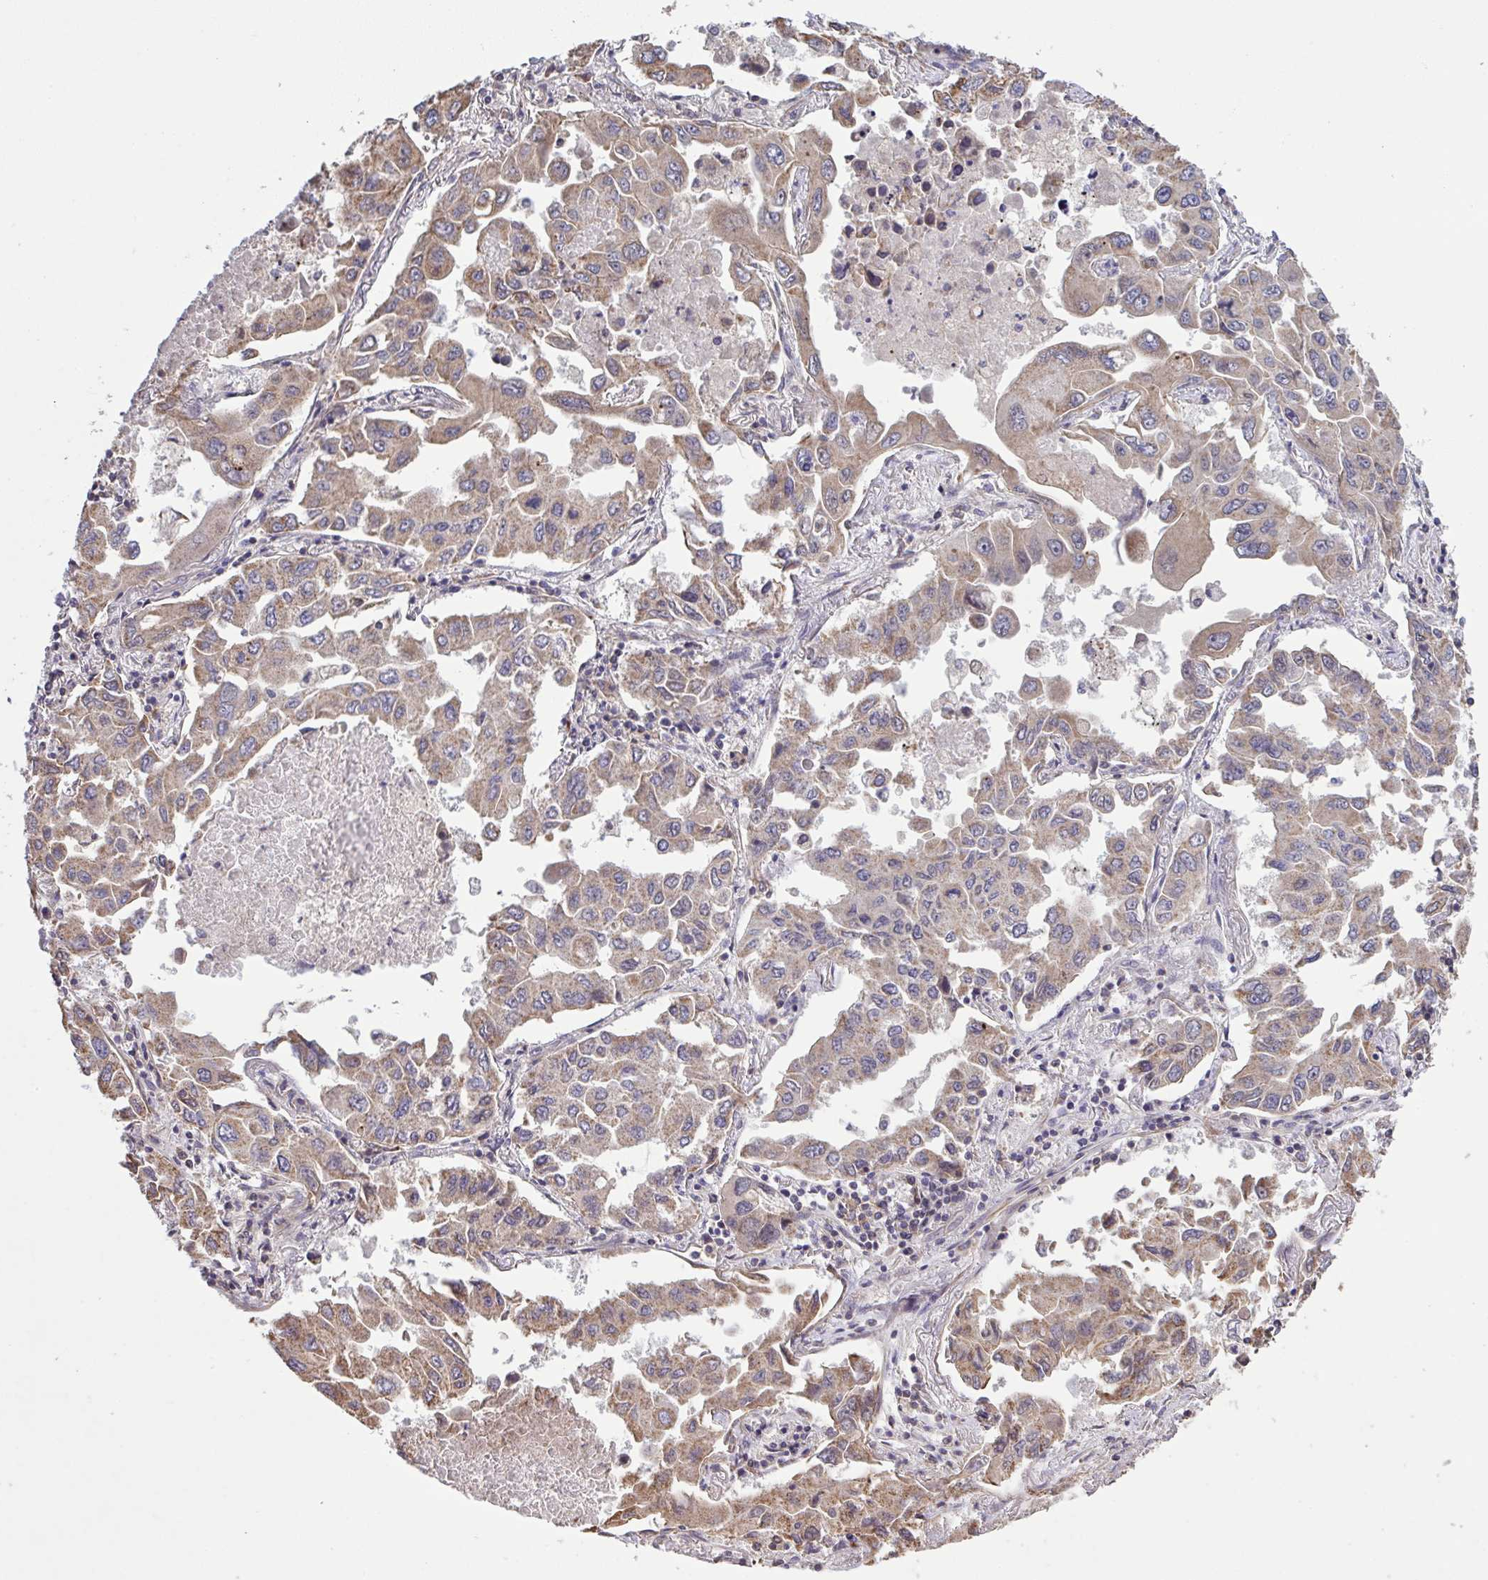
{"staining": {"intensity": "weak", "quantity": ">75%", "location": "cytoplasmic/membranous"}, "tissue": "lung cancer", "cell_type": "Tumor cells", "image_type": "cancer", "snomed": [{"axis": "morphology", "description": "Adenocarcinoma, NOS"}, {"axis": "topography", "description": "Lung"}], "caption": "Lung adenocarcinoma stained with a protein marker demonstrates weak staining in tumor cells.", "gene": "PPM1H", "patient": {"sex": "male", "age": 64}}